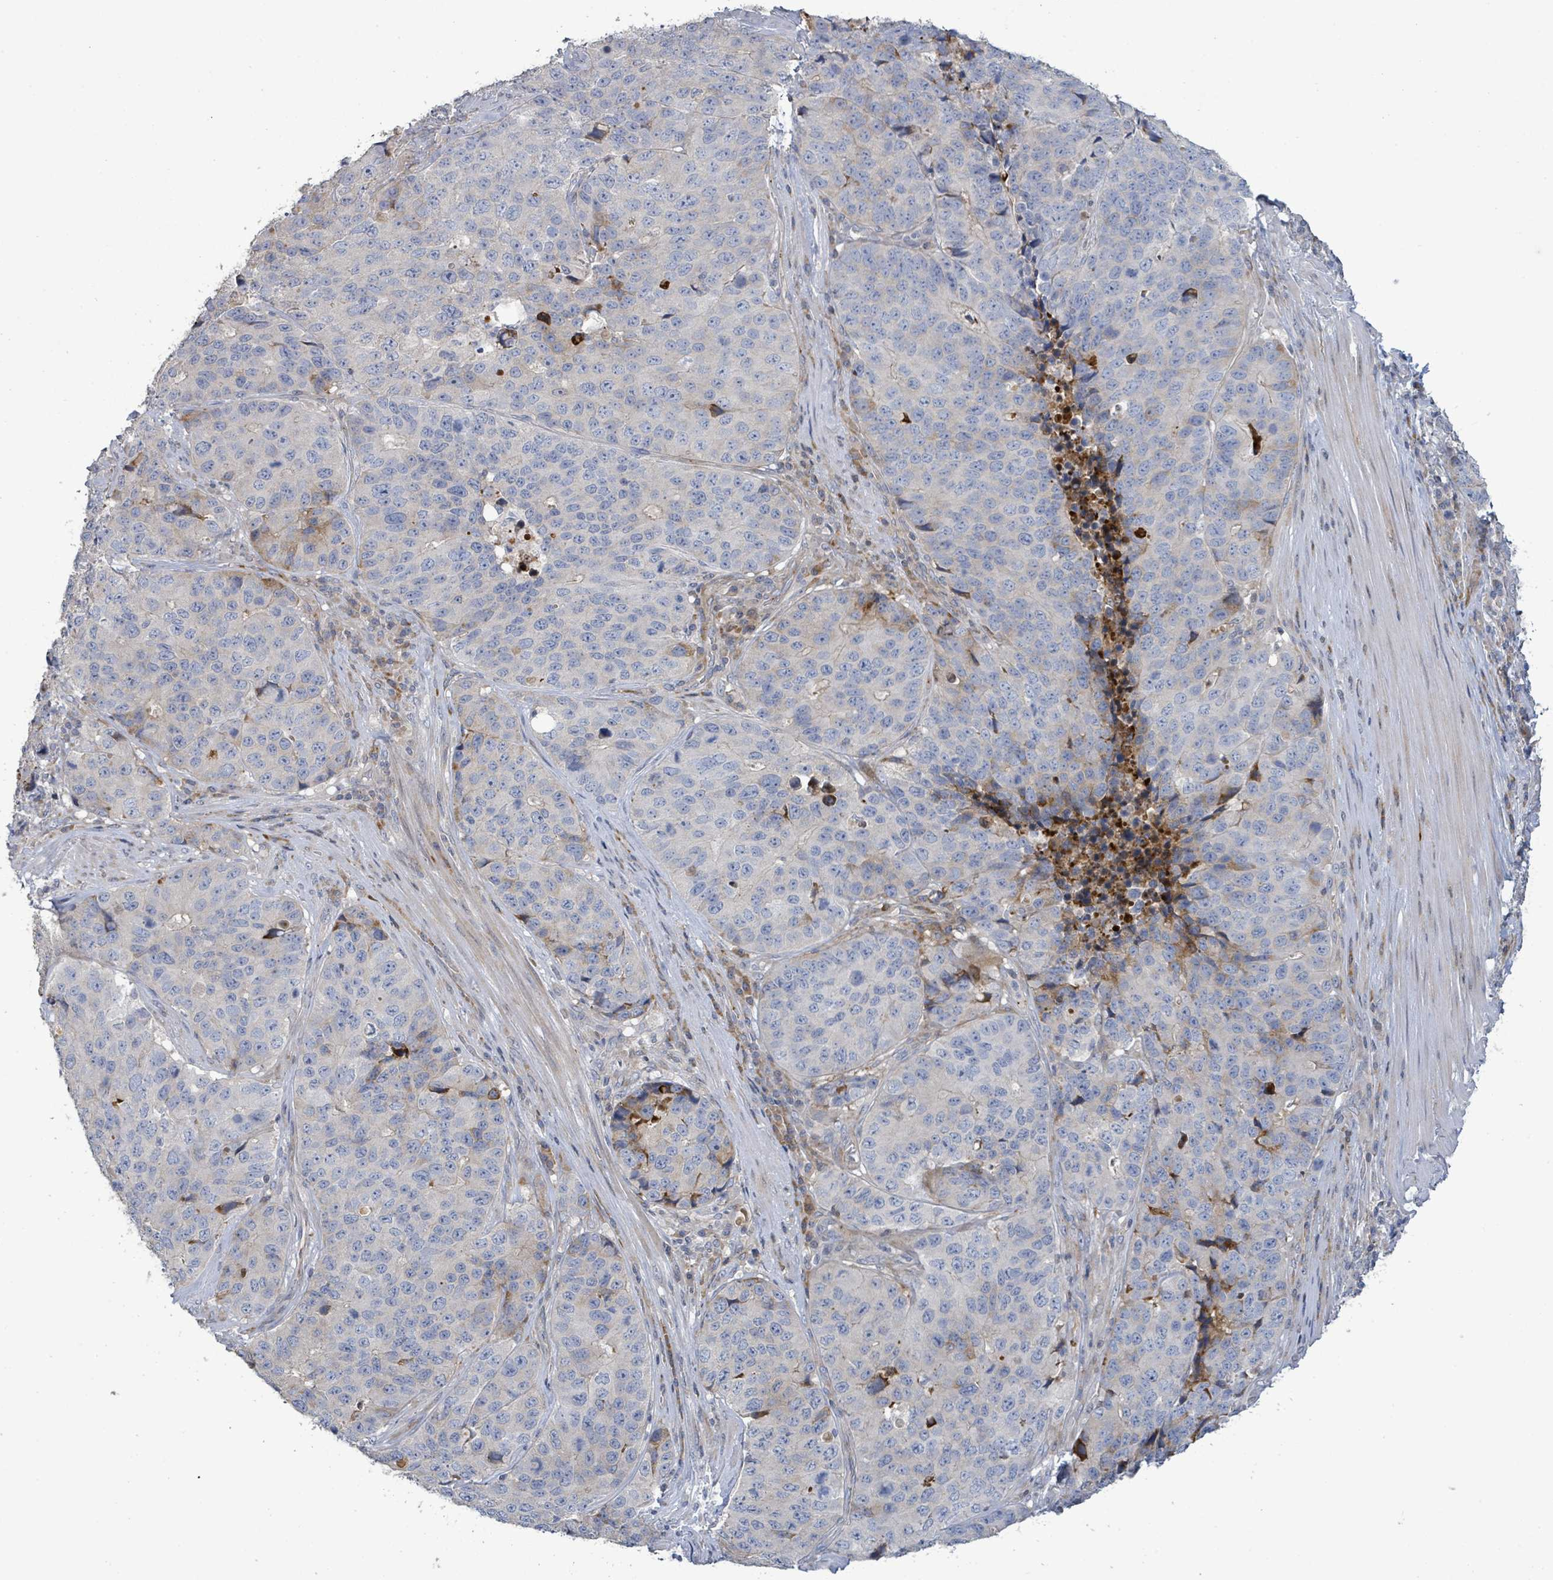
{"staining": {"intensity": "negative", "quantity": "none", "location": "none"}, "tissue": "stomach cancer", "cell_type": "Tumor cells", "image_type": "cancer", "snomed": [{"axis": "morphology", "description": "Adenocarcinoma, NOS"}, {"axis": "topography", "description": "Stomach"}], "caption": "This is an immunohistochemistry histopathology image of human adenocarcinoma (stomach). There is no expression in tumor cells.", "gene": "LILRA4", "patient": {"sex": "male", "age": 71}}